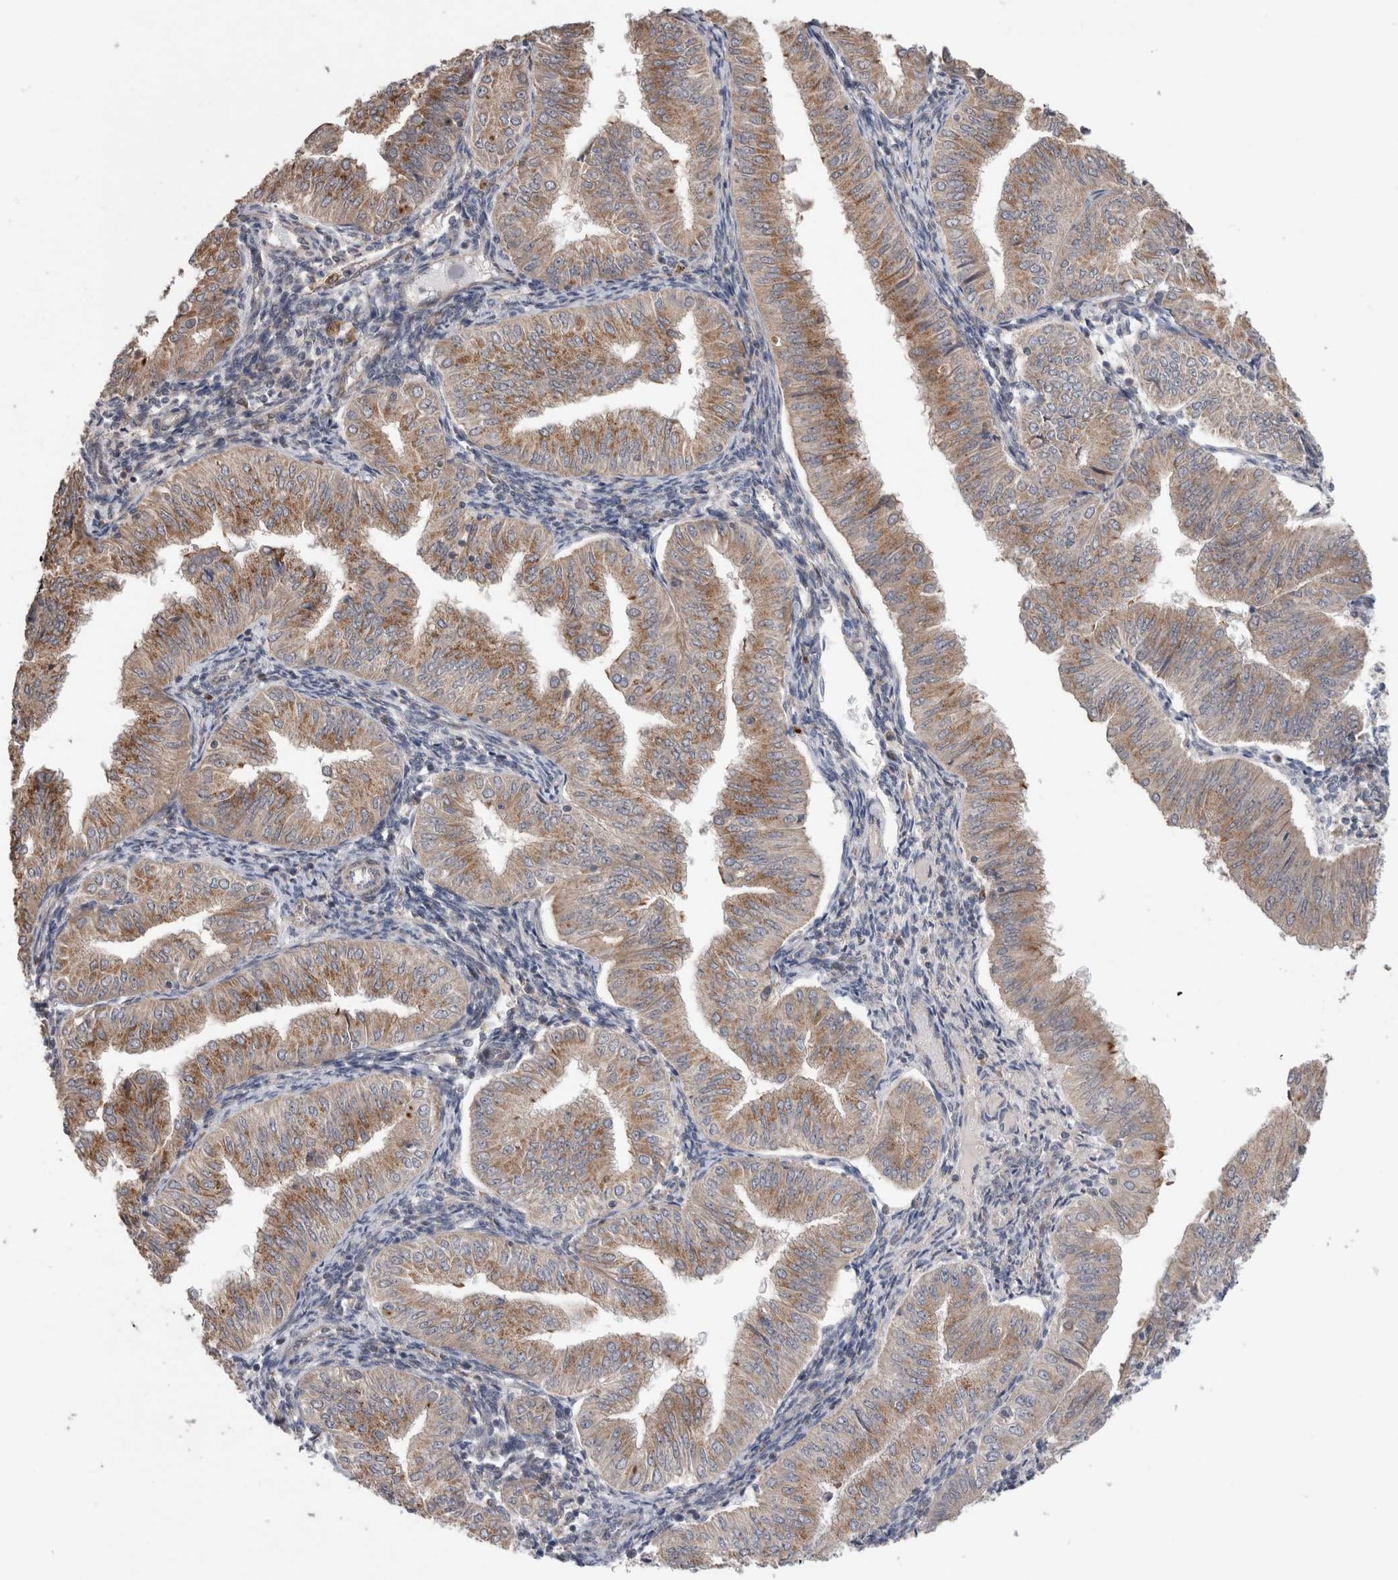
{"staining": {"intensity": "moderate", "quantity": ">75%", "location": "cytoplasmic/membranous"}, "tissue": "endometrial cancer", "cell_type": "Tumor cells", "image_type": "cancer", "snomed": [{"axis": "morphology", "description": "Normal tissue, NOS"}, {"axis": "morphology", "description": "Adenocarcinoma, NOS"}, {"axis": "topography", "description": "Endometrium"}], "caption": "Immunohistochemical staining of human endometrial cancer (adenocarcinoma) reveals medium levels of moderate cytoplasmic/membranous protein staining in about >75% of tumor cells. (DAB IHC, brown staining for protein, blue staining for nuclei).", "gene": "TRIM5", "patient": {"sex": "female", "age": 53}}